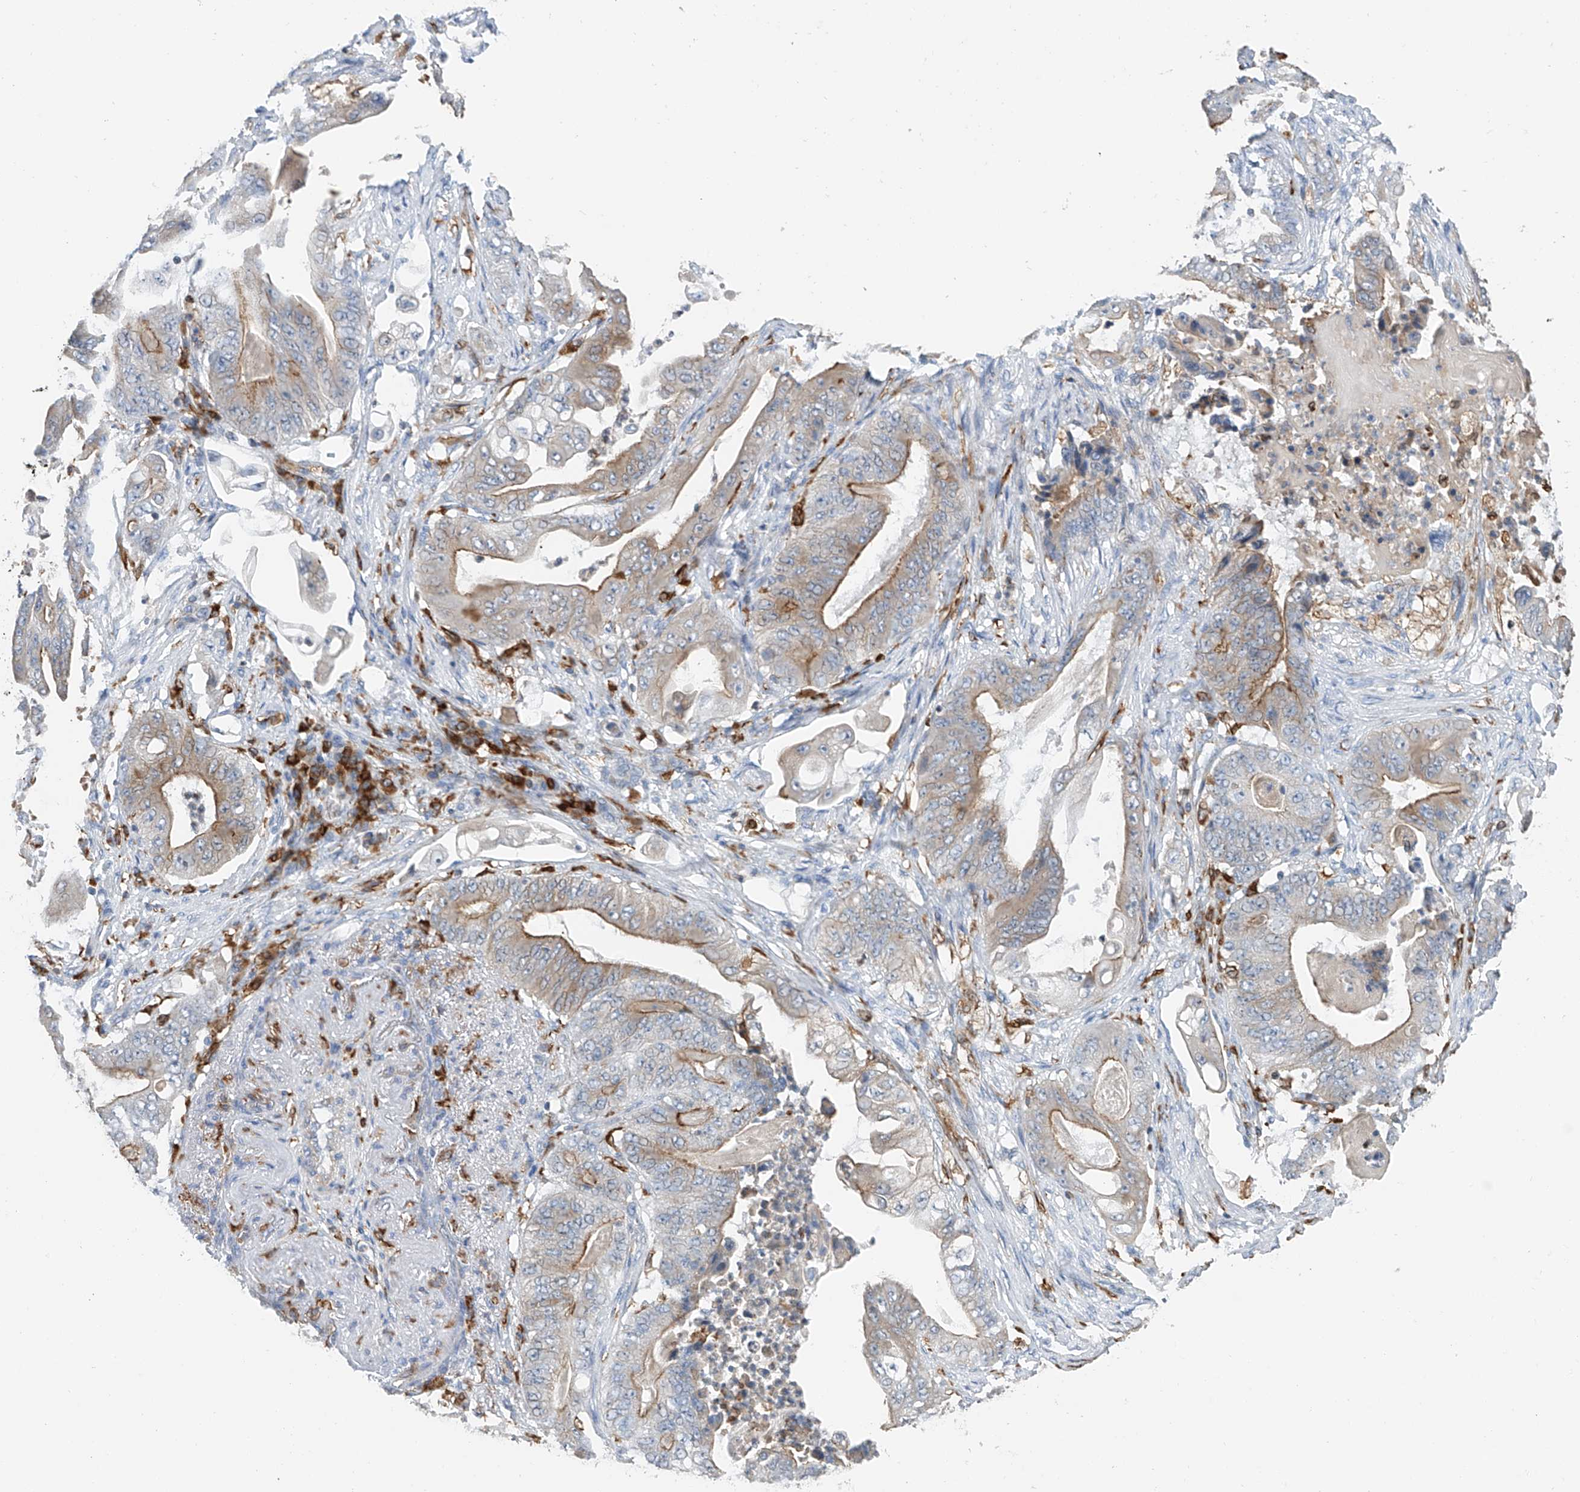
{"staining": {"intensity": "weak", "quantity": "25%-75%", "location": "cytoplasmic/membranous"}, "tissue": "stomach cancer", "cell_type": "Tumor cells", "image_type": "cancer", "snomed": [{"axis": "morphology", "description": "Adenocarcinoma, NOS"}, {"axis": "topography", "description": "Stomach"}], "caption": "Brown immunohistochemical staining in stomach cancer (adenocarcinoma) exhibits weak cytoplasmic/membranous positivity in approximately 25%-75% of tumor cells. (DAB (3,3'-diaminobenzidine) IHC with brightfield microscopy, high magnification).", "gene": "TBXAS1", "patient": {"sex": "female", "age": 73}}